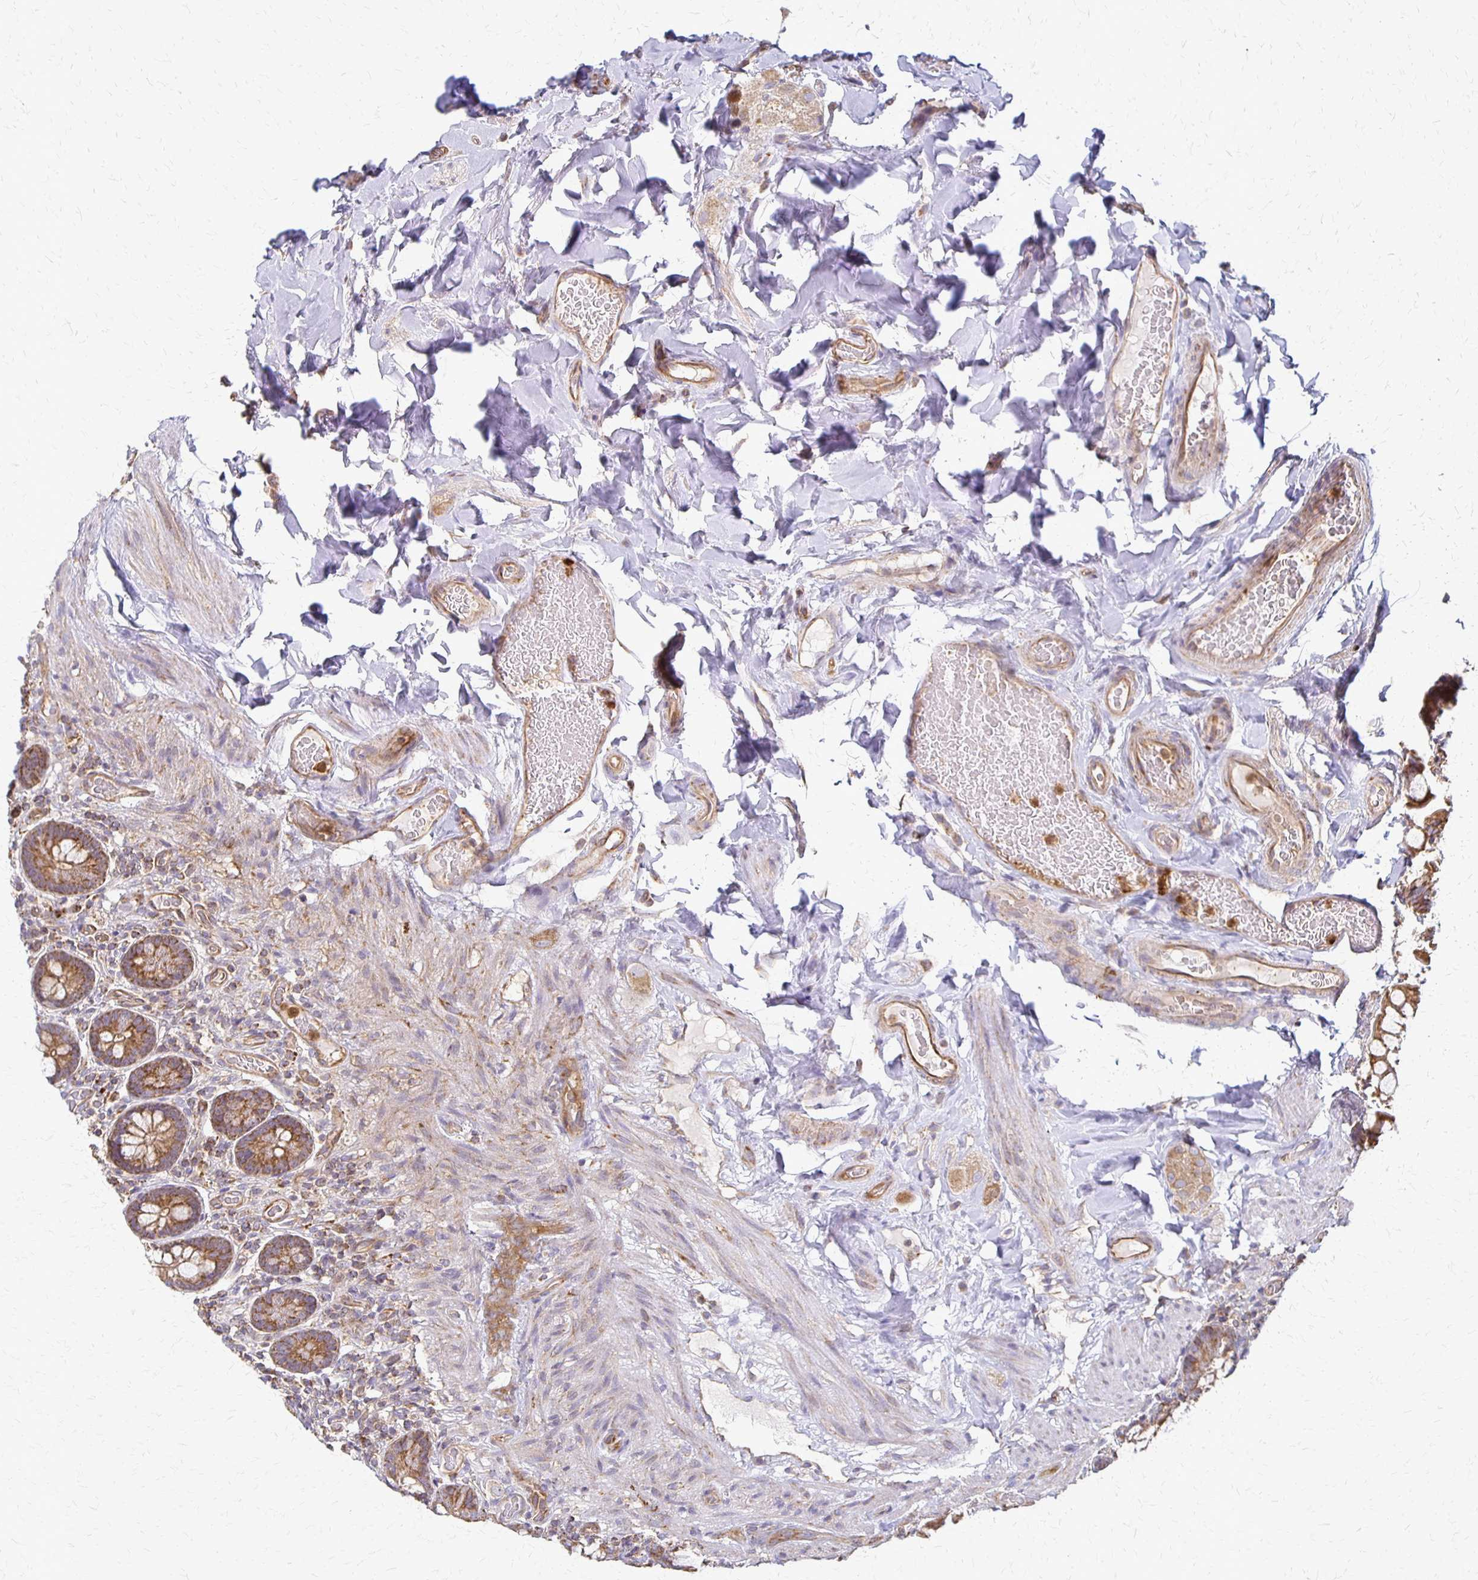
{"staining": {"intensity": "moderate", "quantity": ">75%", "location": "cytoplasmic/membranous"}, "tissue": "small intestine", "cell_type": "Glandular cells", "image_type": "normal", "snomed": [{"axis": "morphology", "description": "Normal tissue, NOS"}, {"axis": "topography", "description": "Small intestine"}], "caption": "Approximately >75% of glandular cells in unremarkable human small intestine exhibit moderate cytoplasmic/membranous protein positivity as visualized by brown immunohistochemical staining.", "gene": "EIF4EBP2", "patient": {"sex": "male", "age": 70}}